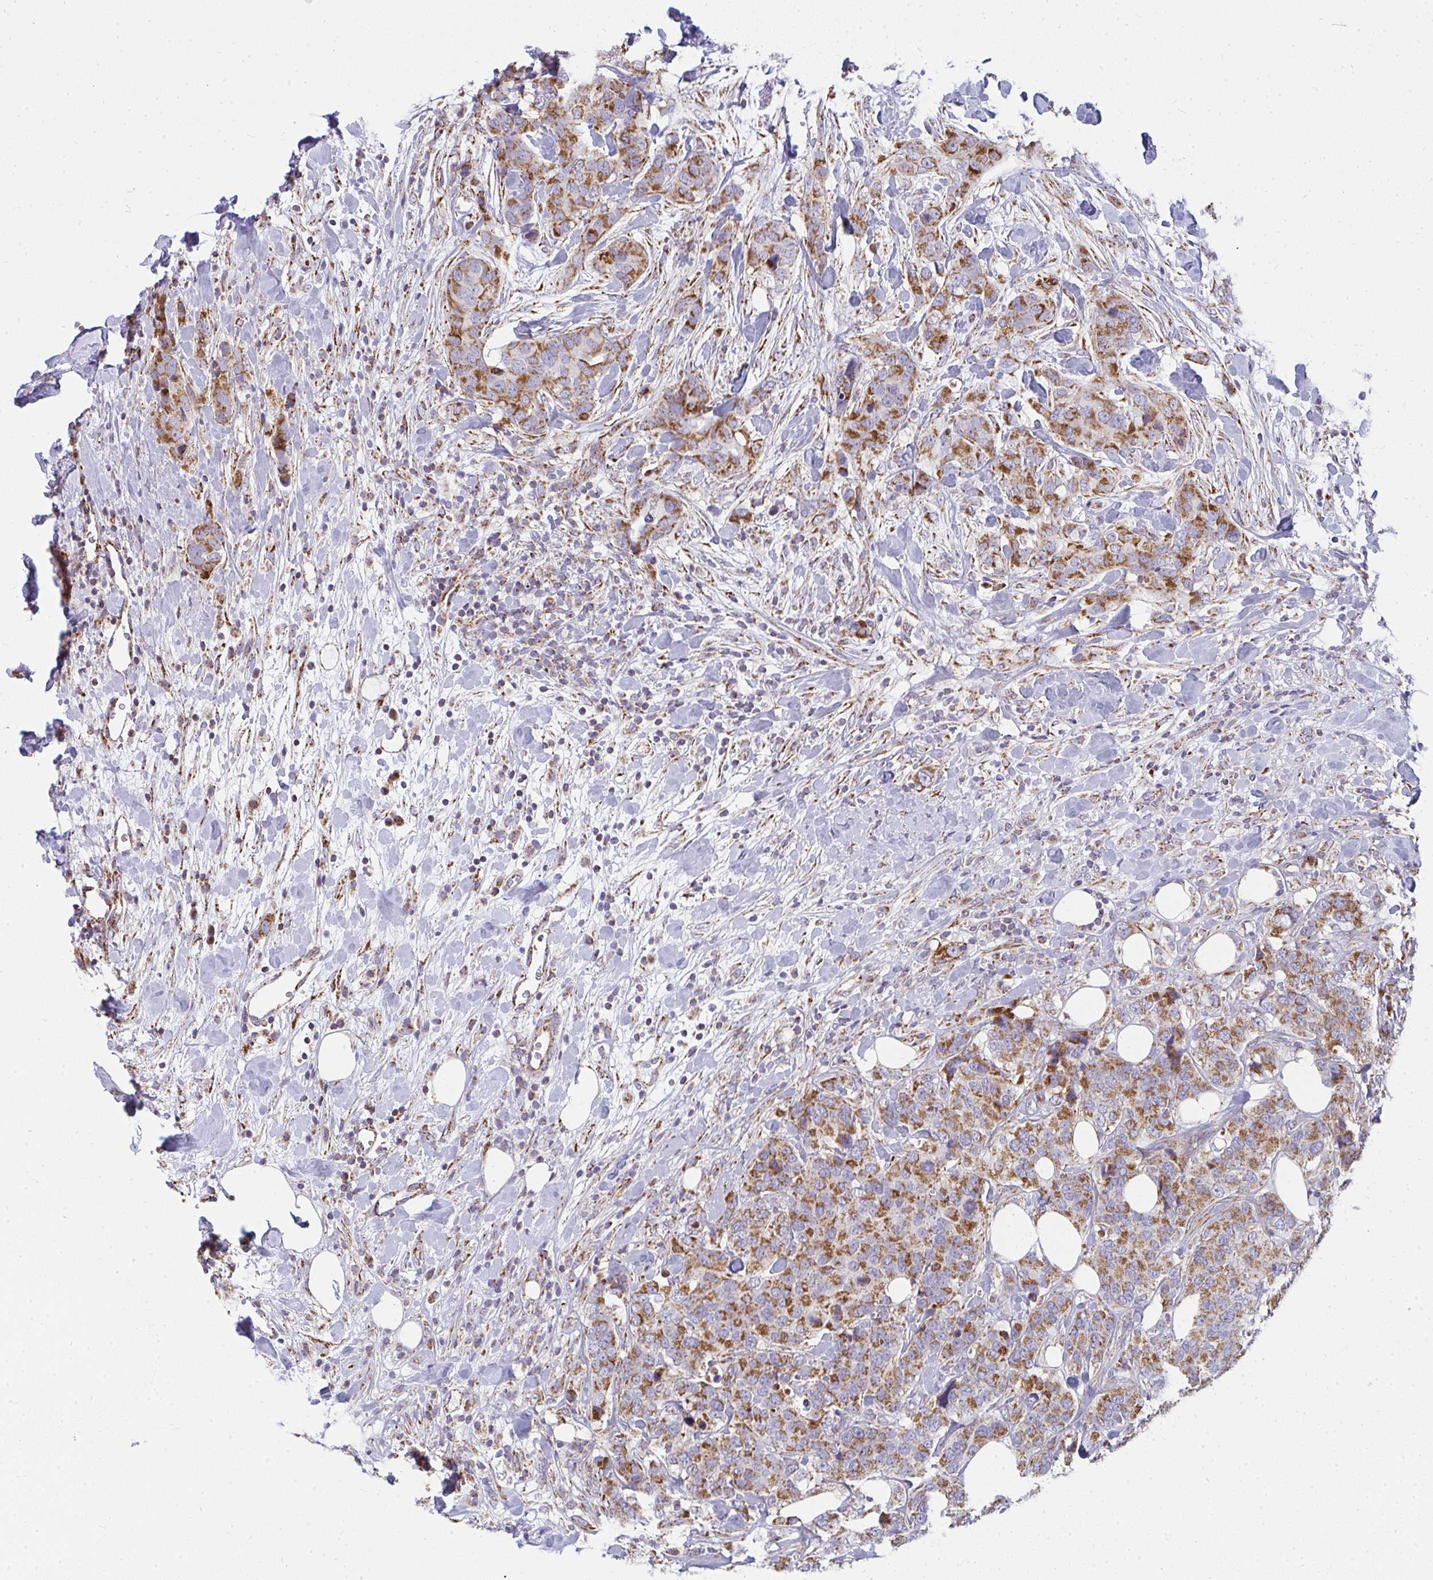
{"staining": {"intensity": "moderate", "quantity": ">75%", "location": "cytoplasmic/membranous"}, "tissue": "breast cancer", "cell_type": "Tumor cells", "image_type": "cancer", "snomed": [{"axis": "morphology", "description": "Lobular carcinoma"}, {"axis": "topography", "description": "Breast"}], "caption": "Breast lobular carcinoma stained for a protein (brown) displays moderate cytoplasmic/membranous positive staining in about >75% of tumor cells.", "gene": "FAHD1", "patient": {"sex": "female", "age": 59}}